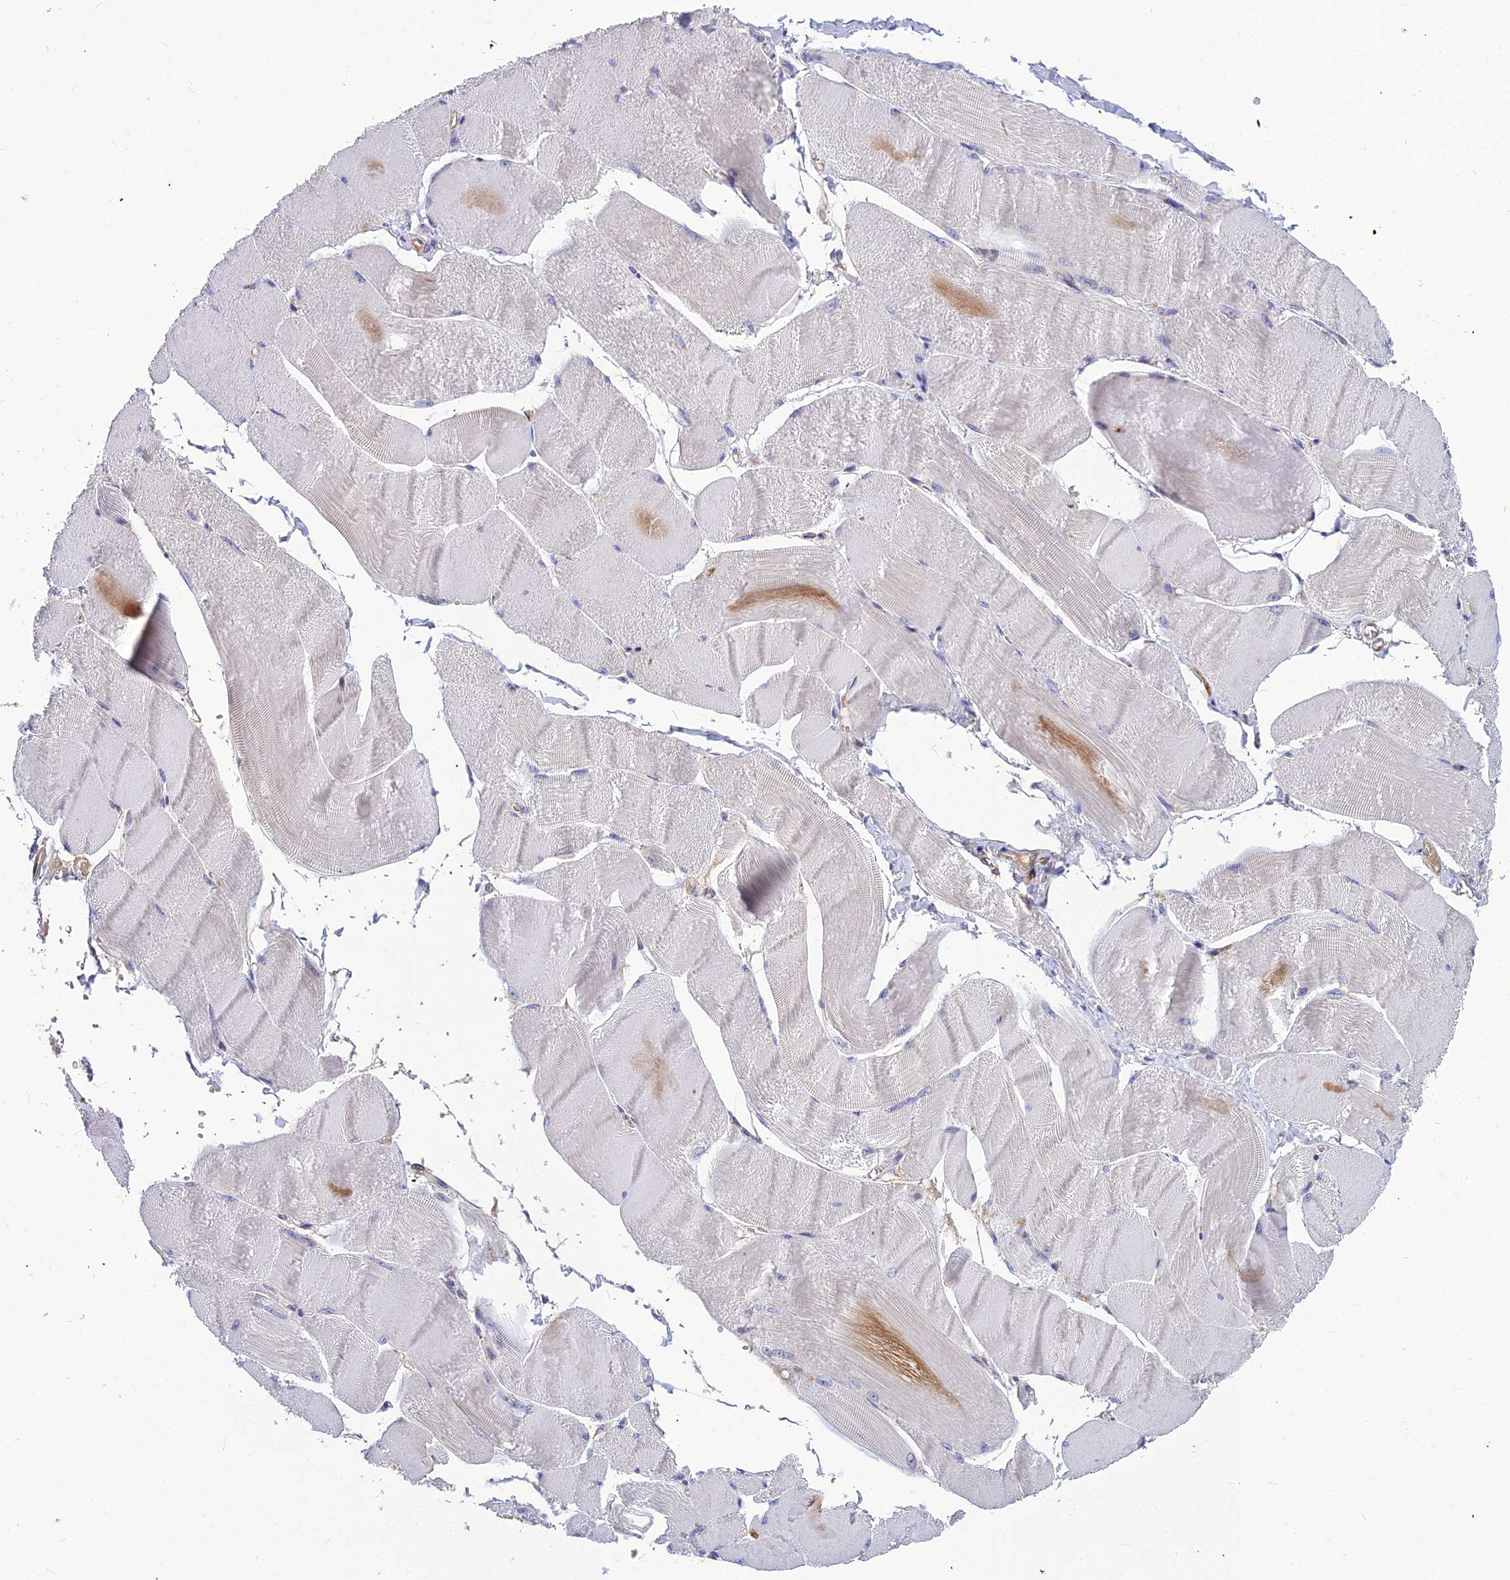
{"staining": {"intensity": "negative", "quantity": "none", "location": "none"}, "tissue": "skeletal muscle", "cell_type": "Myocytes", "image_type": "normal", "snomed": [{"axis": "morphology", "description": "Normal tissue, NOS"}, {"axis": "morphology", "description": "Basal cell carcinoma"}, {"axis": "topography", "description": "Skeletal muscle"}], "caption": "The histopathology image demonstrates no significant staining in myocytes of skeletal muscle. (DAB (3,3'-diaminobenzidine) immunohistochemistry (IHC) with hematoxylin counter stain).", "gene": "ASPHD1", "patient": {"sex": "female", "age": 64}}